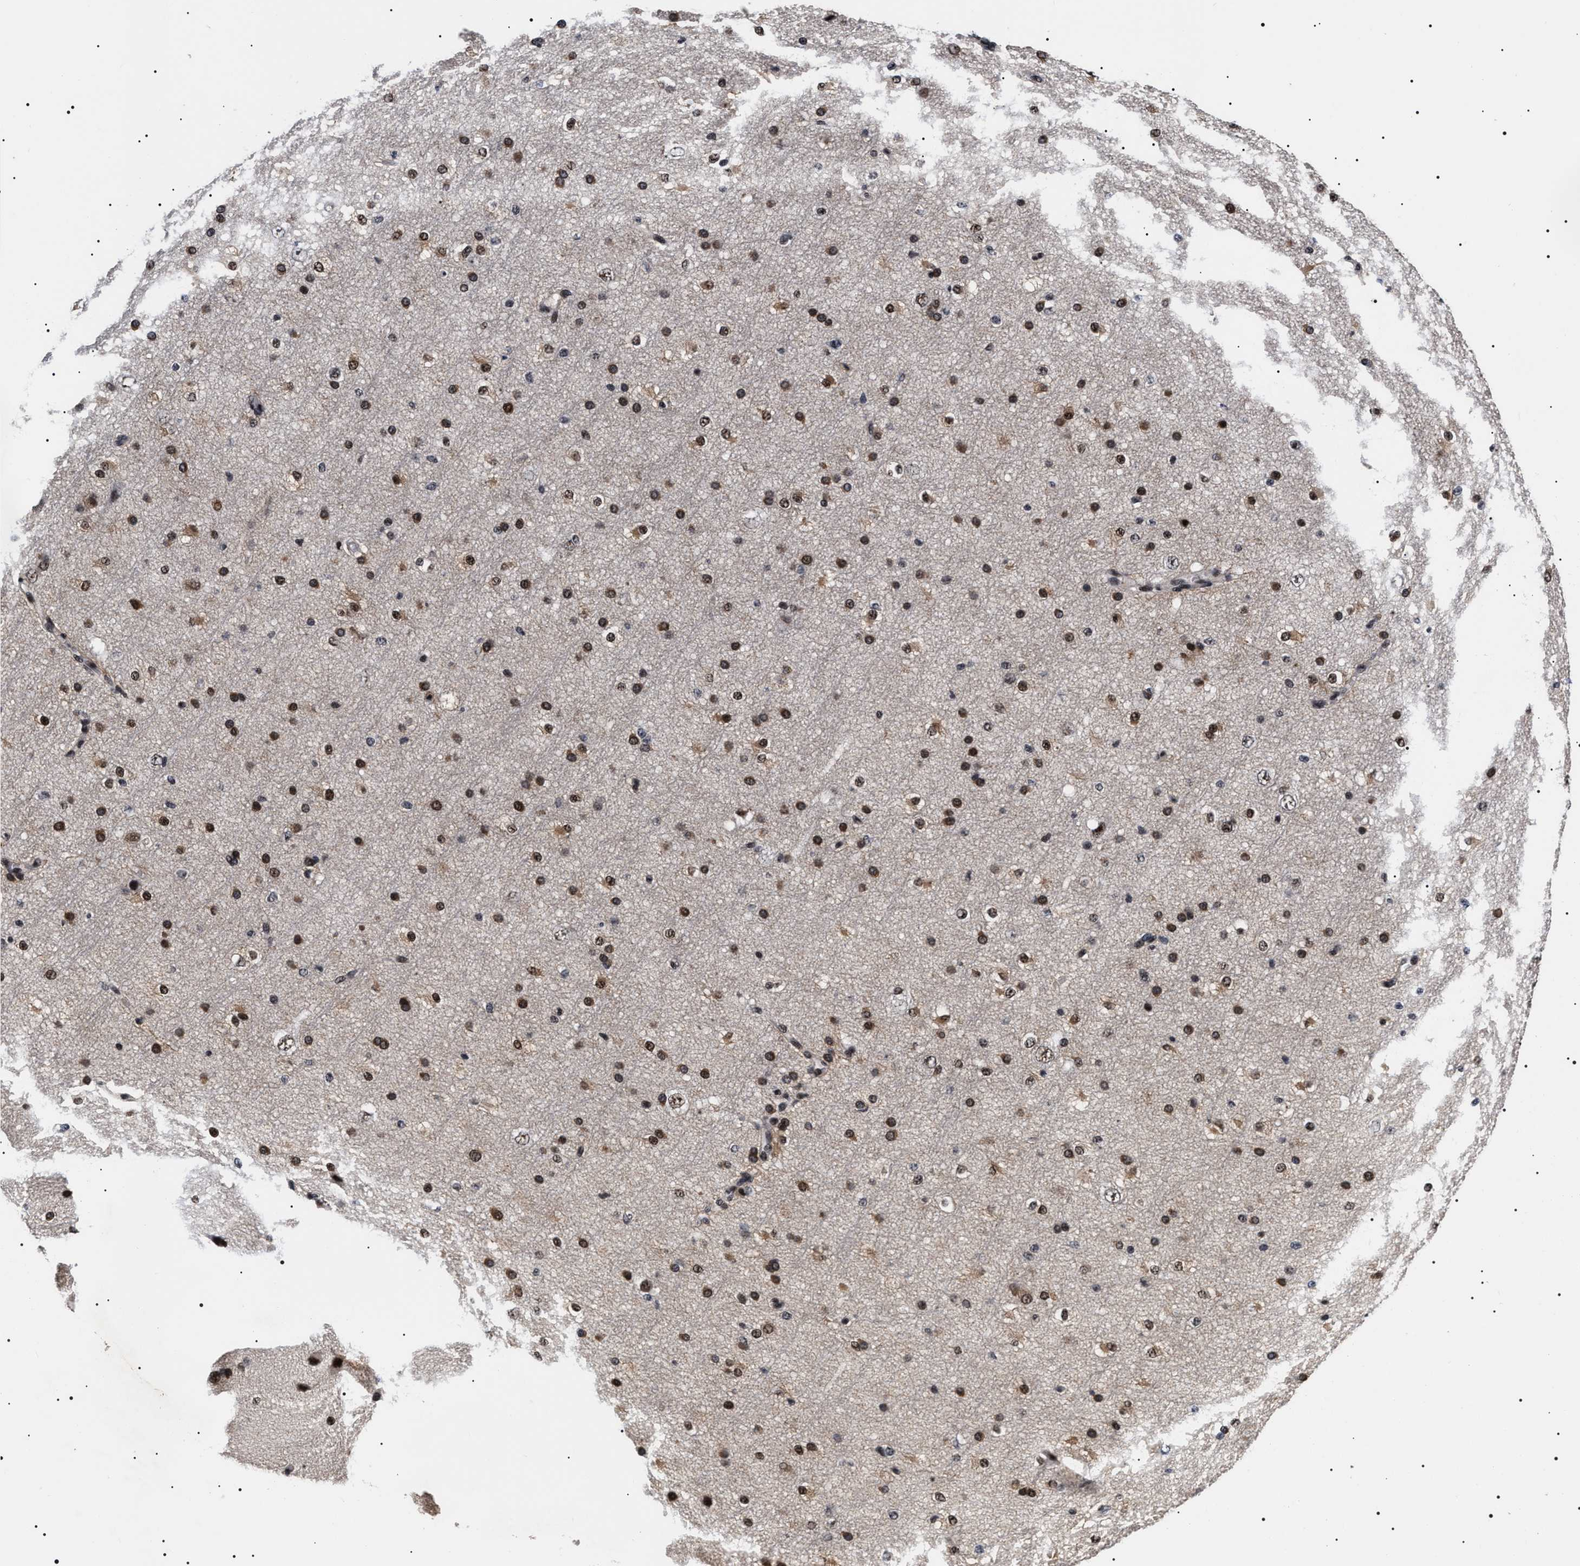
{"staining": {"intensity": "moderate", "quantity": "25%-75%", "location": "nuclear"}, "tissue": "cerebral cortex", "cell_type": "Endothelial cells", "image_type": "normal", "snomed": [{"axis": "morphology", "description": "Normal tissue, NOS"}, {"axis": "morphology", "description": "Developmental malformation"}, {"axis": "topography", "description": "Cerebral cortex"}], "caption": "Cerebral cortex stained with a brown dye shows moderate nuclear positive positivity in about 25%-75% of endothelial cells.", "gene": "CAAP1", "patient": {"sex": "female", "age": 30}}